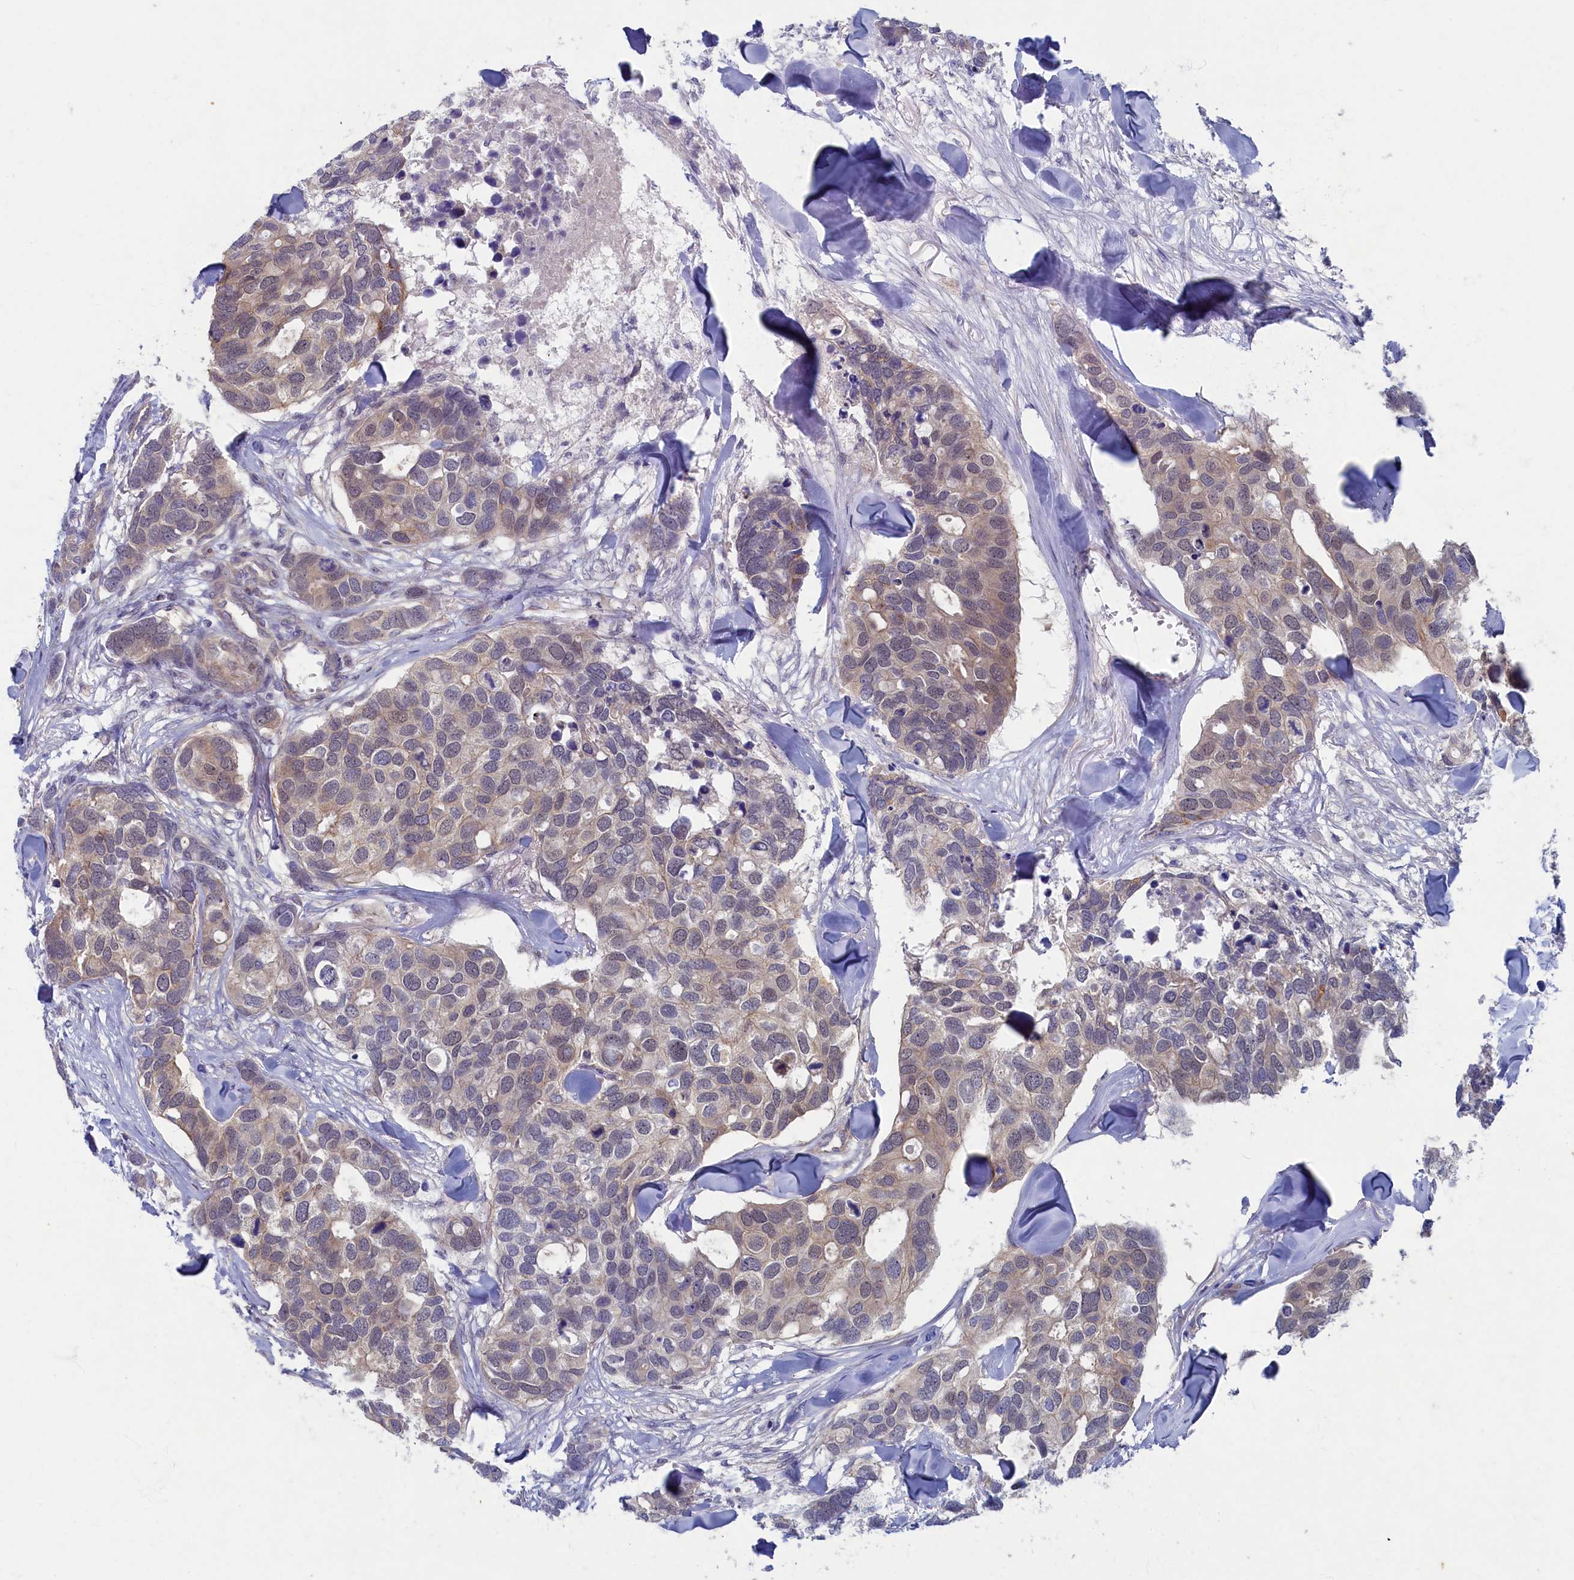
{"staining": {"intensity": "weak", "quantity": "25%-75%", "location": "cytoplasmic/membranous"}, "tissue": "breast cancer", "cell_type": "Tumor cells", "image_type": "cancer", "snomed": [{"axis": "morphology", "description": "Duct carcinoma"}, {"axis": "topography", "description": "Breast"}], "caption": "Immunohistochemistry (IHC) image of breast invasive ductal carcinoma stained for a protein (brown), which exhibits low levels of weak cytoplasmic/membranous expression in approximately 25%-75% of tumor cells.", "gene": "WDR59", "patient": {"sex": "female", "age": 83}}